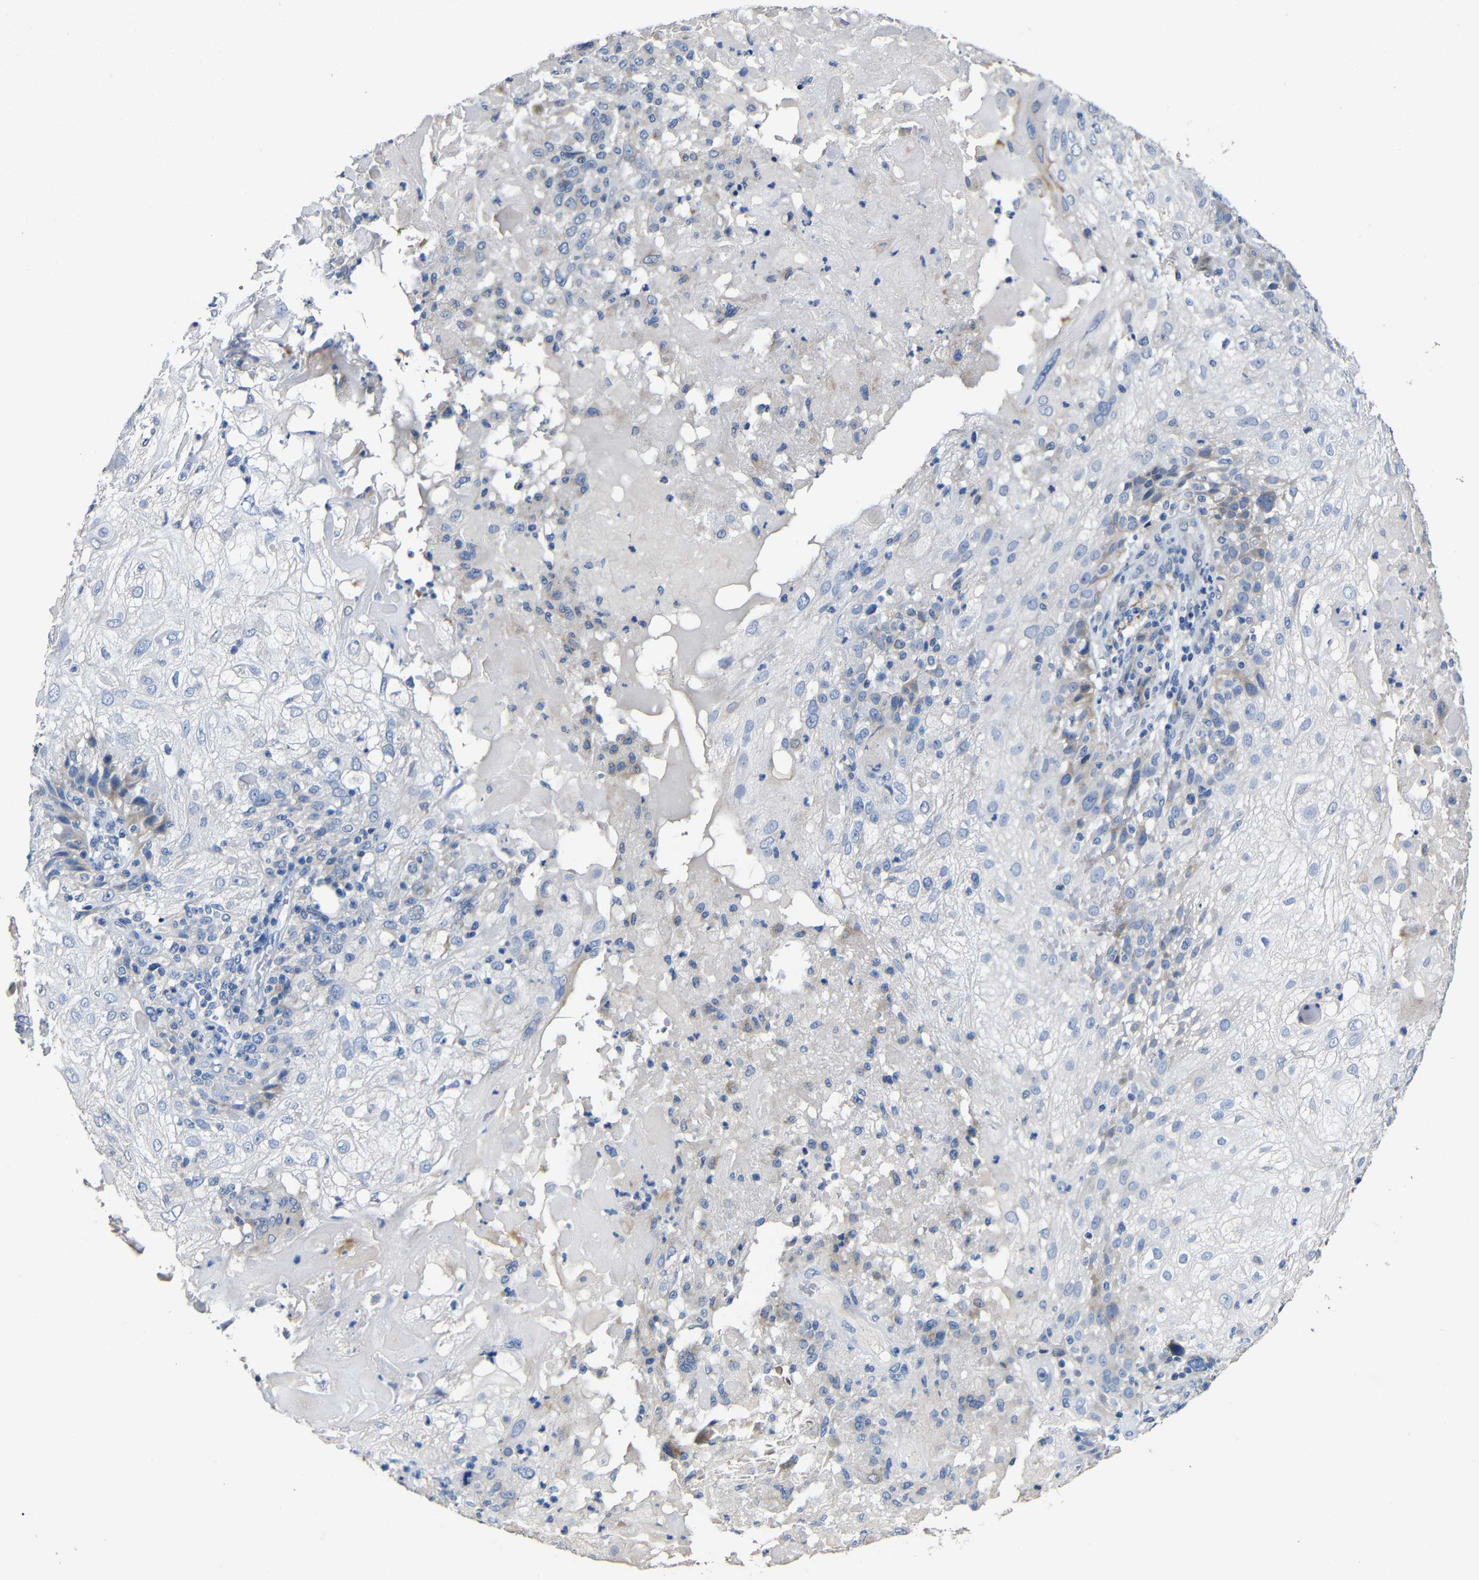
{"staining": {"intensity": "negative", "quantity": "none", "location": "none"}, "tissue": "skin cancer", "cell_type": "Tumor cells", "image_type": "cancer", "snomed": [{"axis": "morphology", "description": "Normal tissue, NOS"}, {"axis": "morphology", "description": "Squamous cell carcinoma, NOS"}, {"axis": "topography", "description": "Skin"}], "caption": "There is no significant staining in tumor cells of squamous cell carcinoma (skin).", "gene": "ACKR2", "patient": {"sex": "female", "age": 83}}